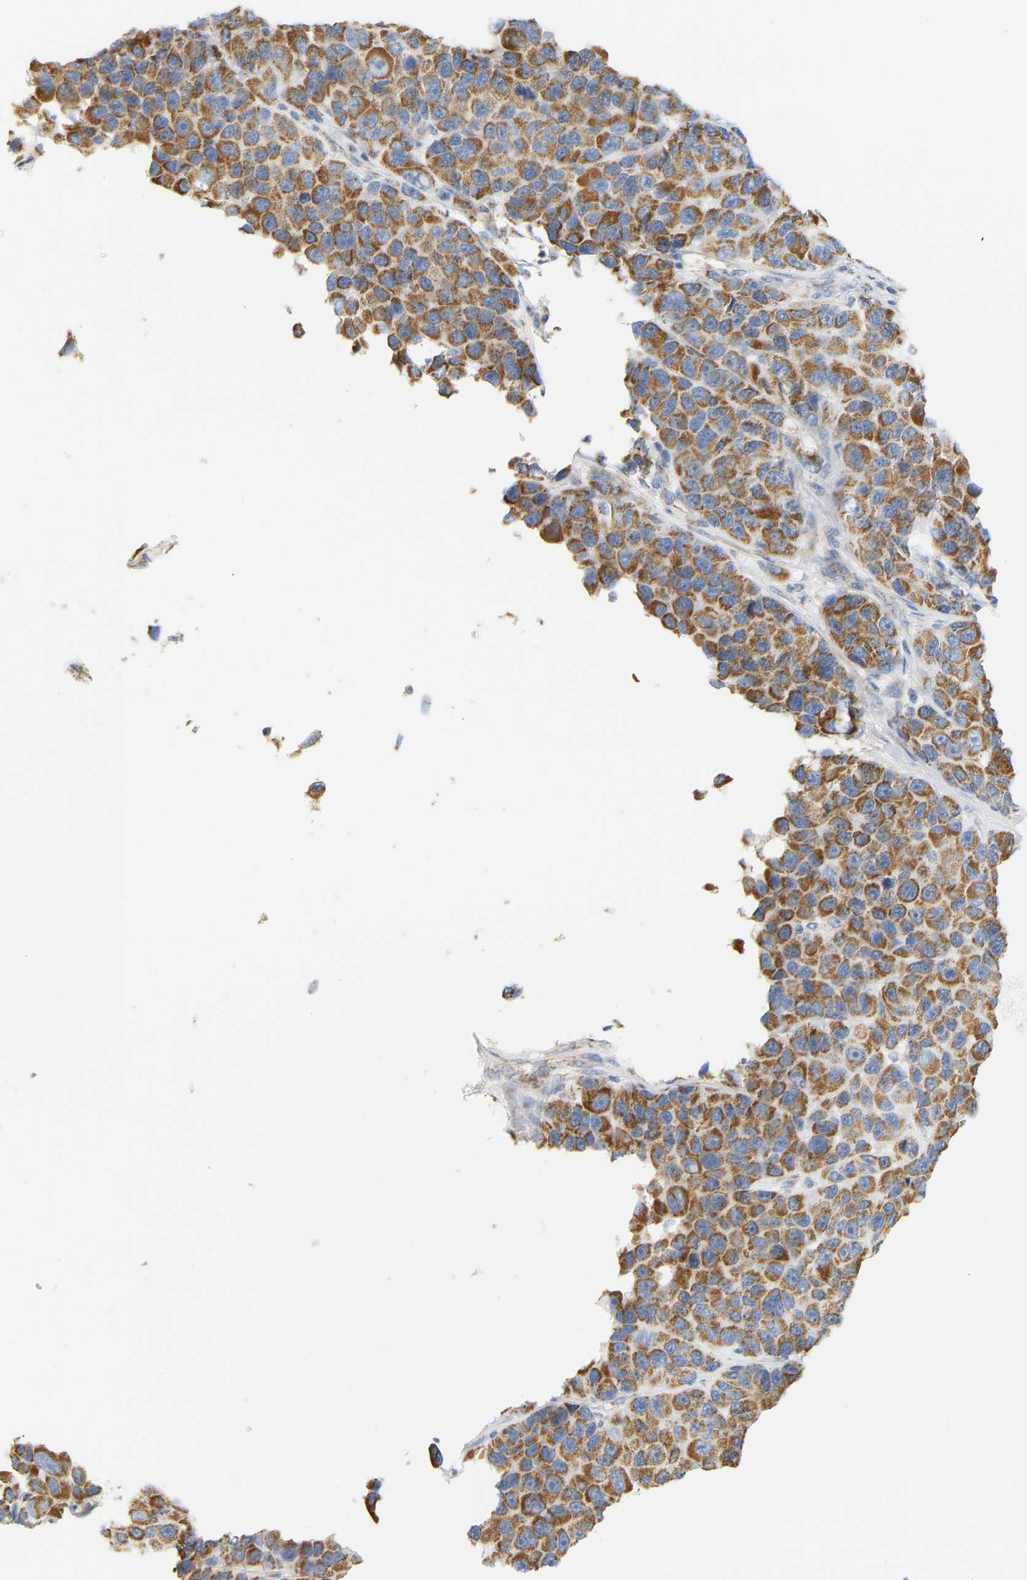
{"staining": {"intensity": "moderate", "quantity": ">75%", "location": "cytoplasmic/membranous"}, "tissue": "melanoma", "cell_type": "Tumor cells", "image_type": "cancer", "snomed": [{"axis": "morphology", "description": "Malignant melanoma, NOS"}, {"axis": "topography", "description": "Skin"}], "caption": "Protein staining by IHC shows moderate cytoplasmic/membranous expression in approximately >75% of tumor cells in melanoma.", "gene": "GRPEL2", "patient": {"sex": "male", "age": 53}}